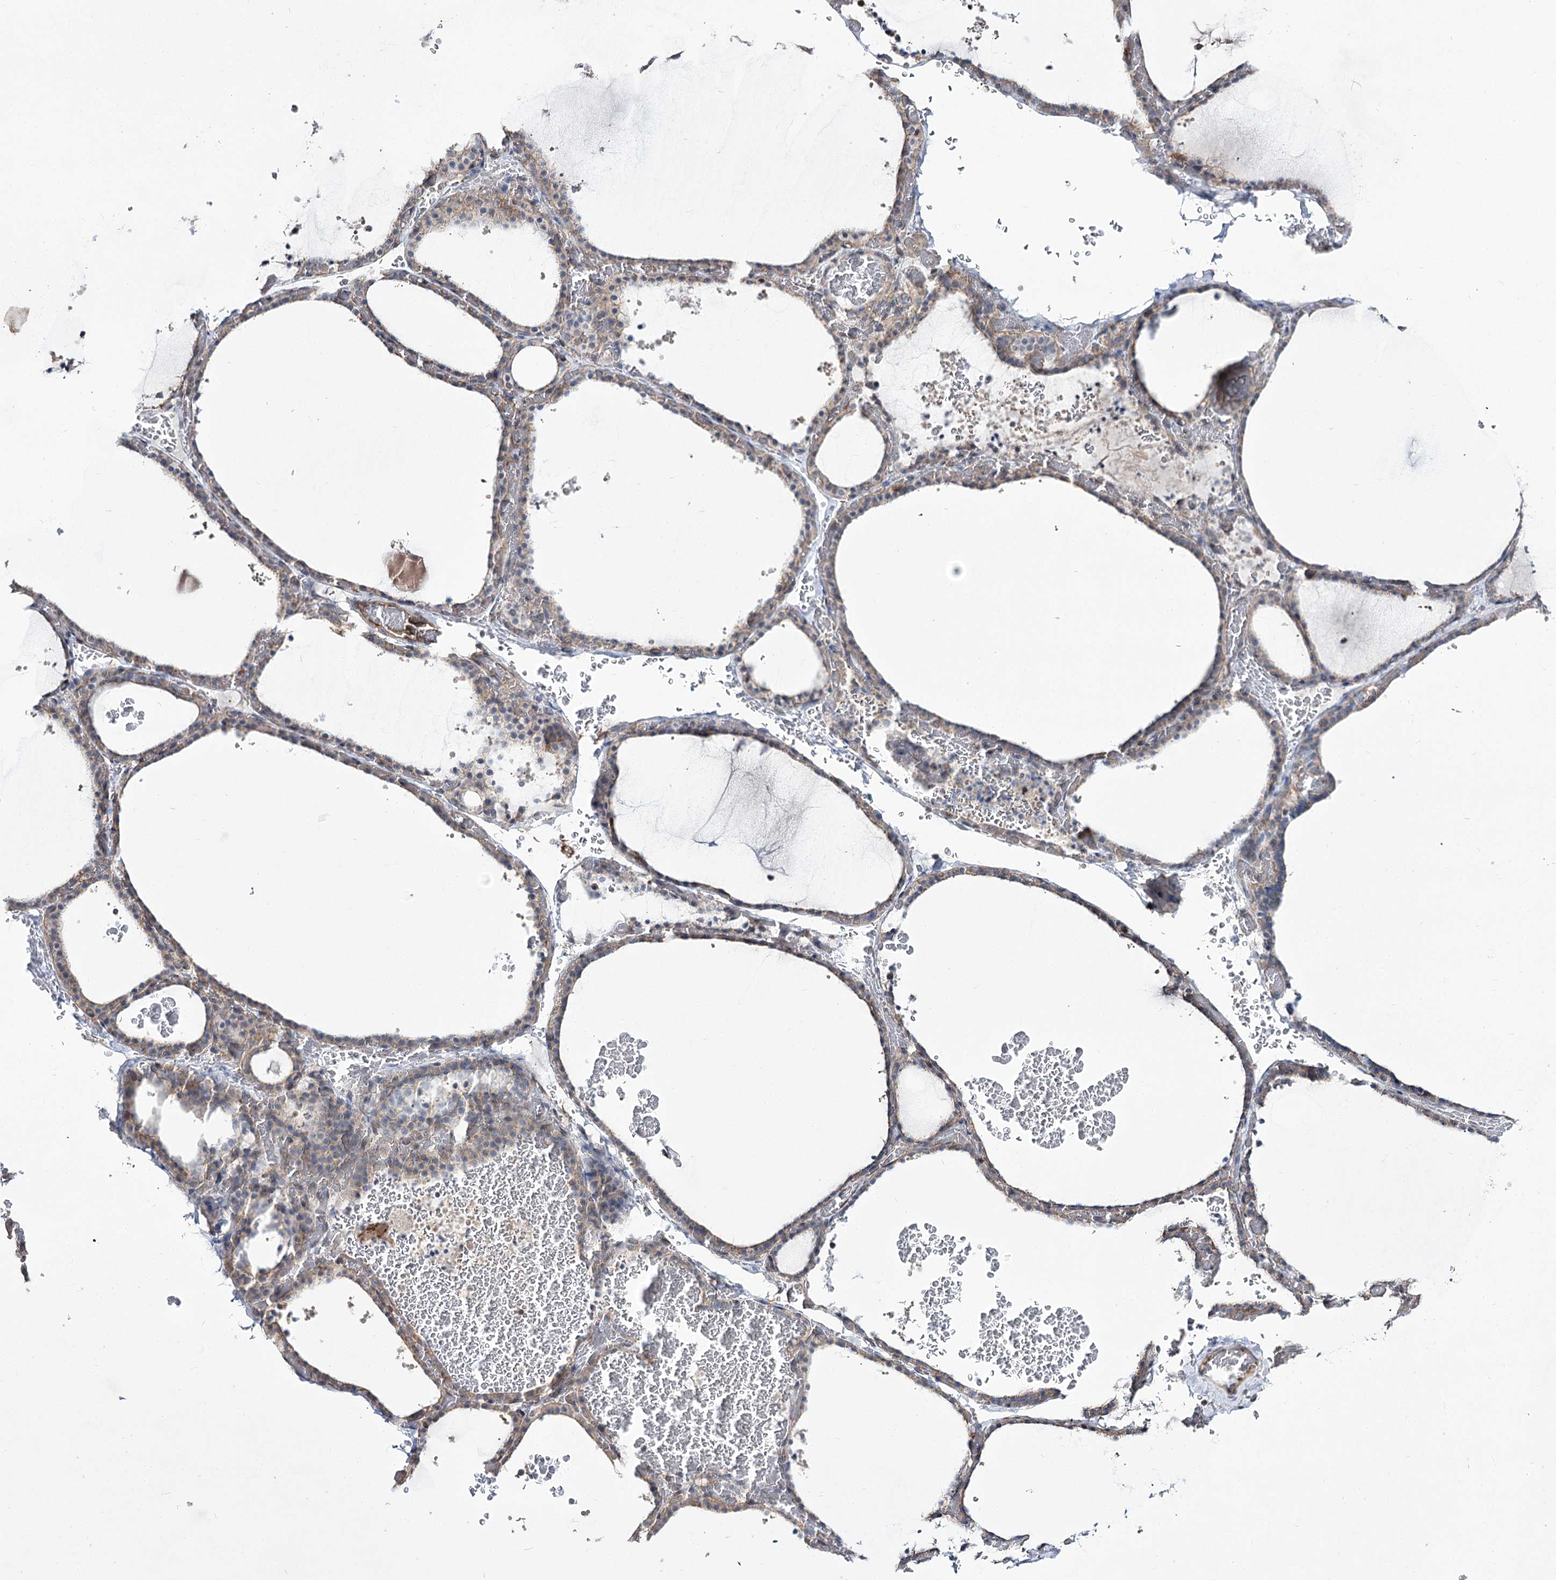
{"staining": {"intensity": "weak", "quantity": "<25%", "location": "cytoplasmic/membranous"}, "tissue": "thyroid gland", "cell_type": "Glandular cells", "image_type": "normal", "snomed": [{"axis": "morphology", "description": "Normal tissue, NOS"}, {"axis": "topography", "description": "Thyroid gland"}], "caption": "IHC image of benign thyroid gland stained for a protein (brown), which shows no staining in glandular cells.", "gene": "SH3BP5L", "patient": {"sex": "female", "age": 39}}